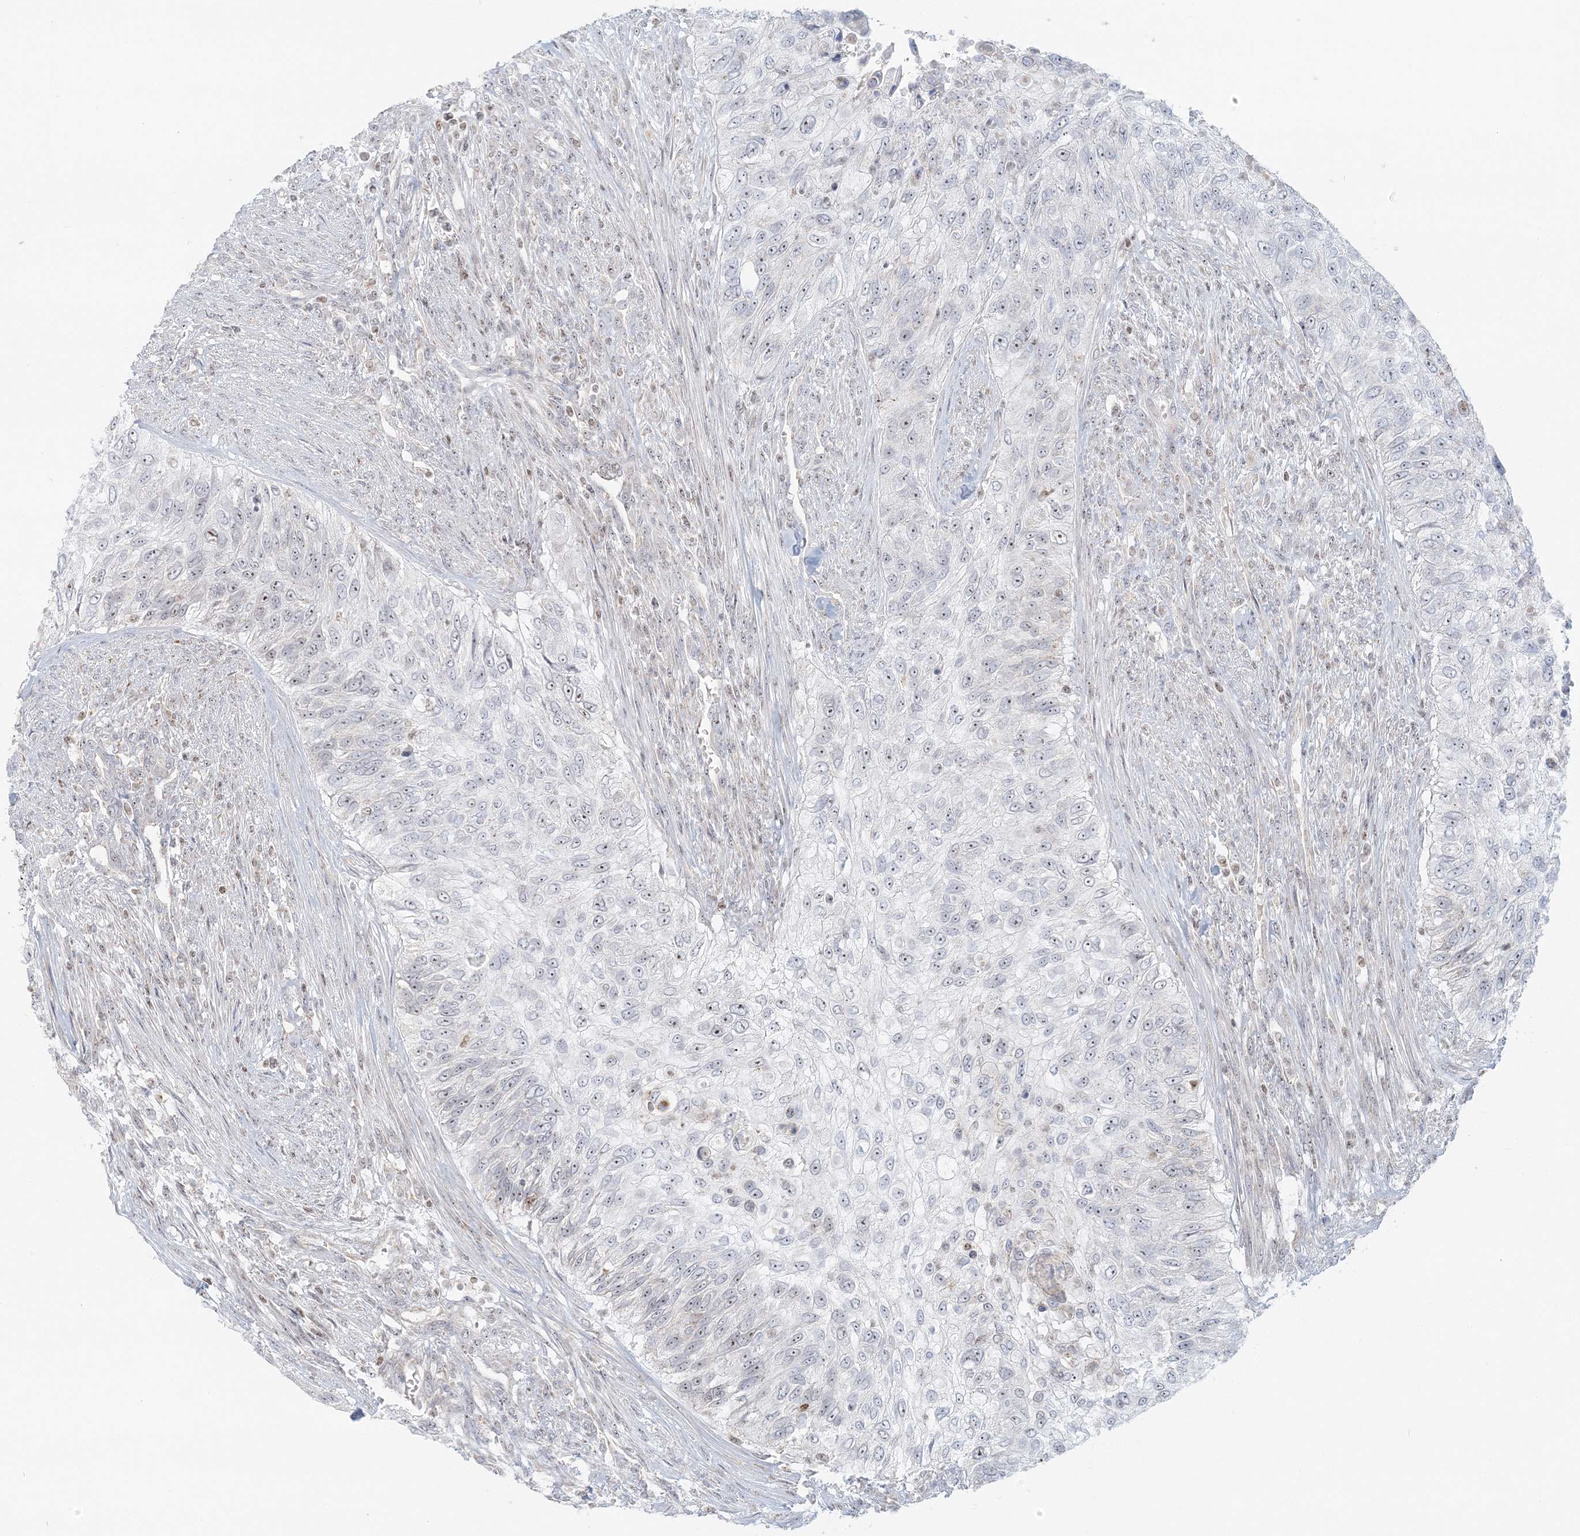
{"staining": {"intensity": "negative", "quantity": "none", "location": "none"}, "tissue": "urothelial cancer", "cell_type": "Tumor cells", "image_type": "cancer", "snomed": [{"axis": "morphology", "description": "Urothelial carcinoma, High grade"}, {"axis": "topography", "description": "Urinary bladder"}], "caption": "Histopathology image shows no protein expression in tumor cells of urothelial carcinoma (high-grade) tissue. (Stains: DAB (3,3'-diaminobenzidine) immunohistochemistry with hematoxylin counter stain, Microscopy: brightfield microscopy at high magnification).", "gene": "UBE2F", "patient": {"sex": "female", "age": 60}}